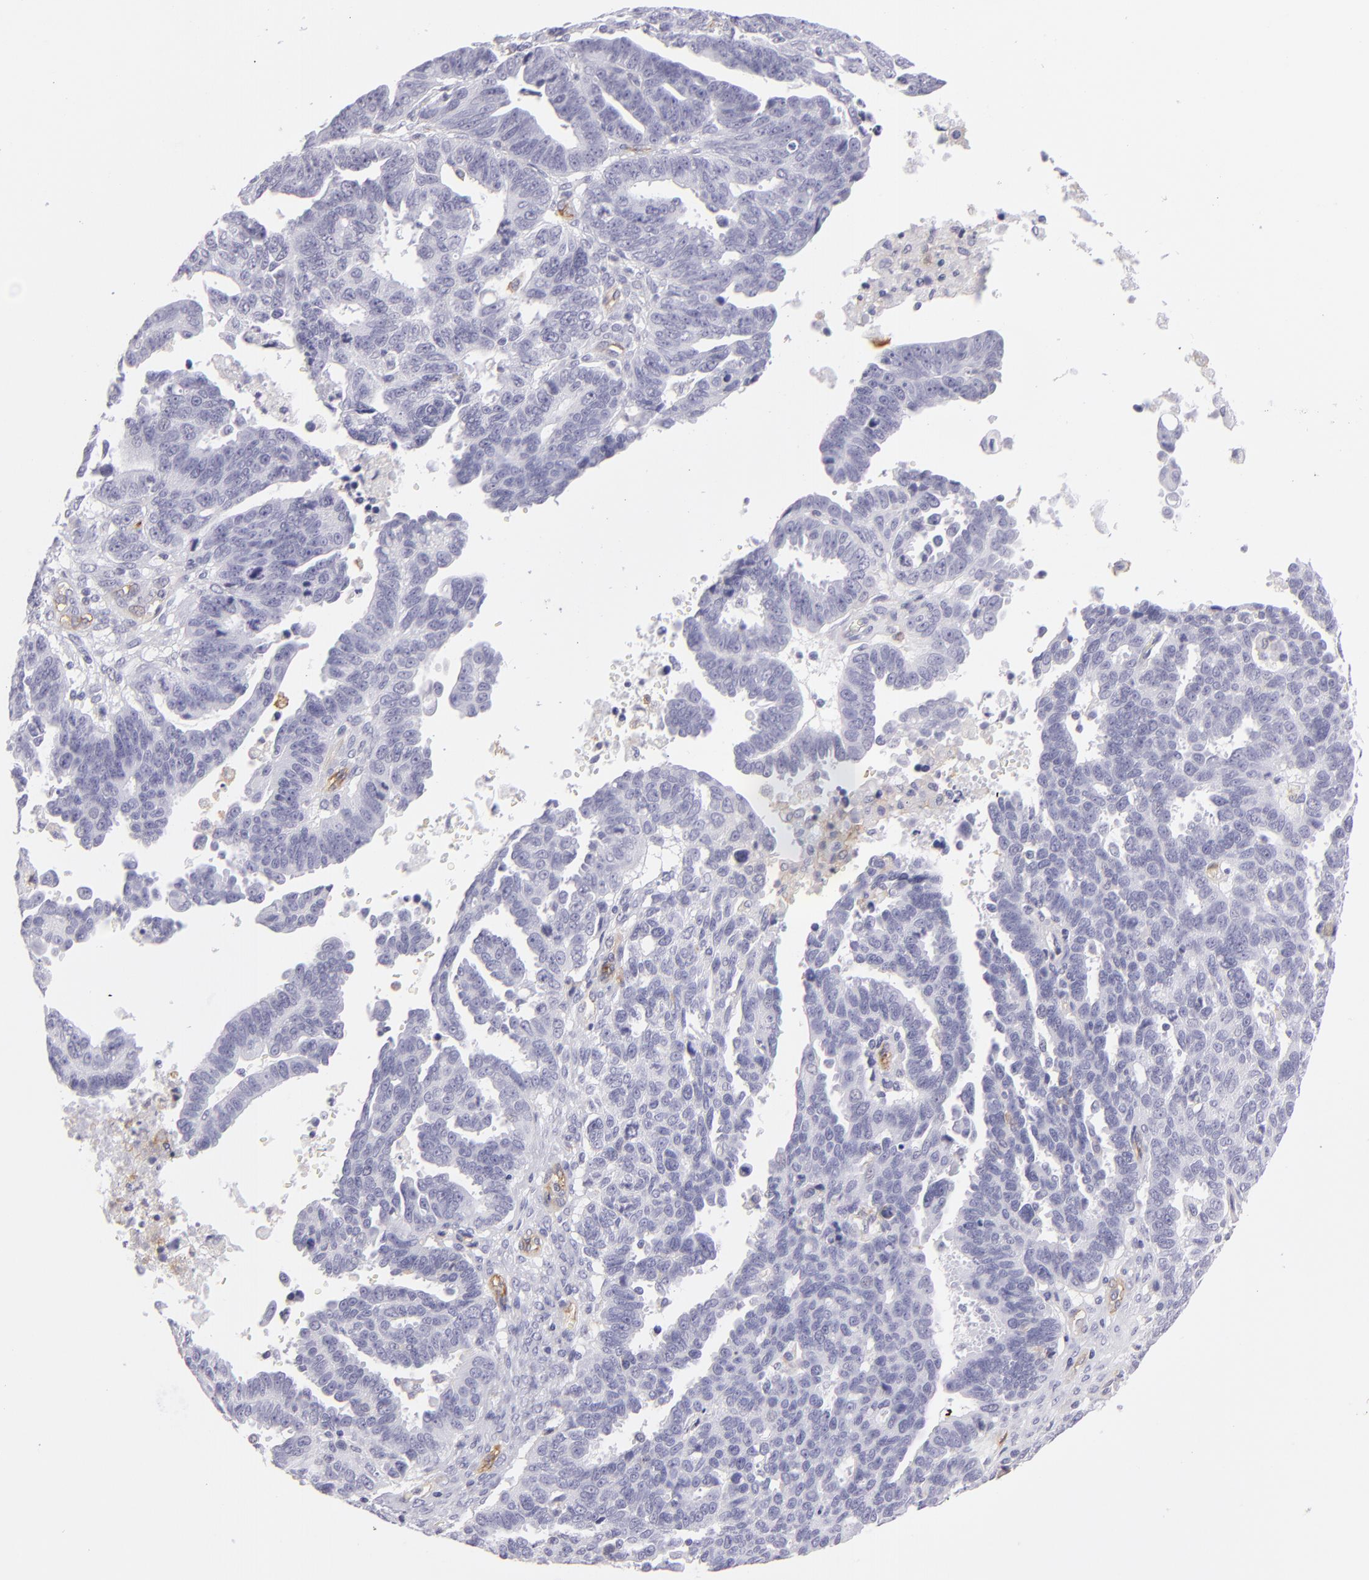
{"staining": {"intensity": "negative", "quantity": "none", "location": "none"}, "tissue": "ovarian cancer", "cell_type": "Tumor cells", "image_type": "cancer", "snomed": [{"axis": "morphology", "description": "Carcinoma, endometroid"}, {"axis": "morphology", "description": "Cystadenocarcinoma, serous, NOS"}, {"axis": "topography", "description": "Ovary"}], "caption": "Tumor cells show no significant protein expression in ovarian cancer.", "gene": "THBD", "patient": {"sex": "female", "age": 45}}